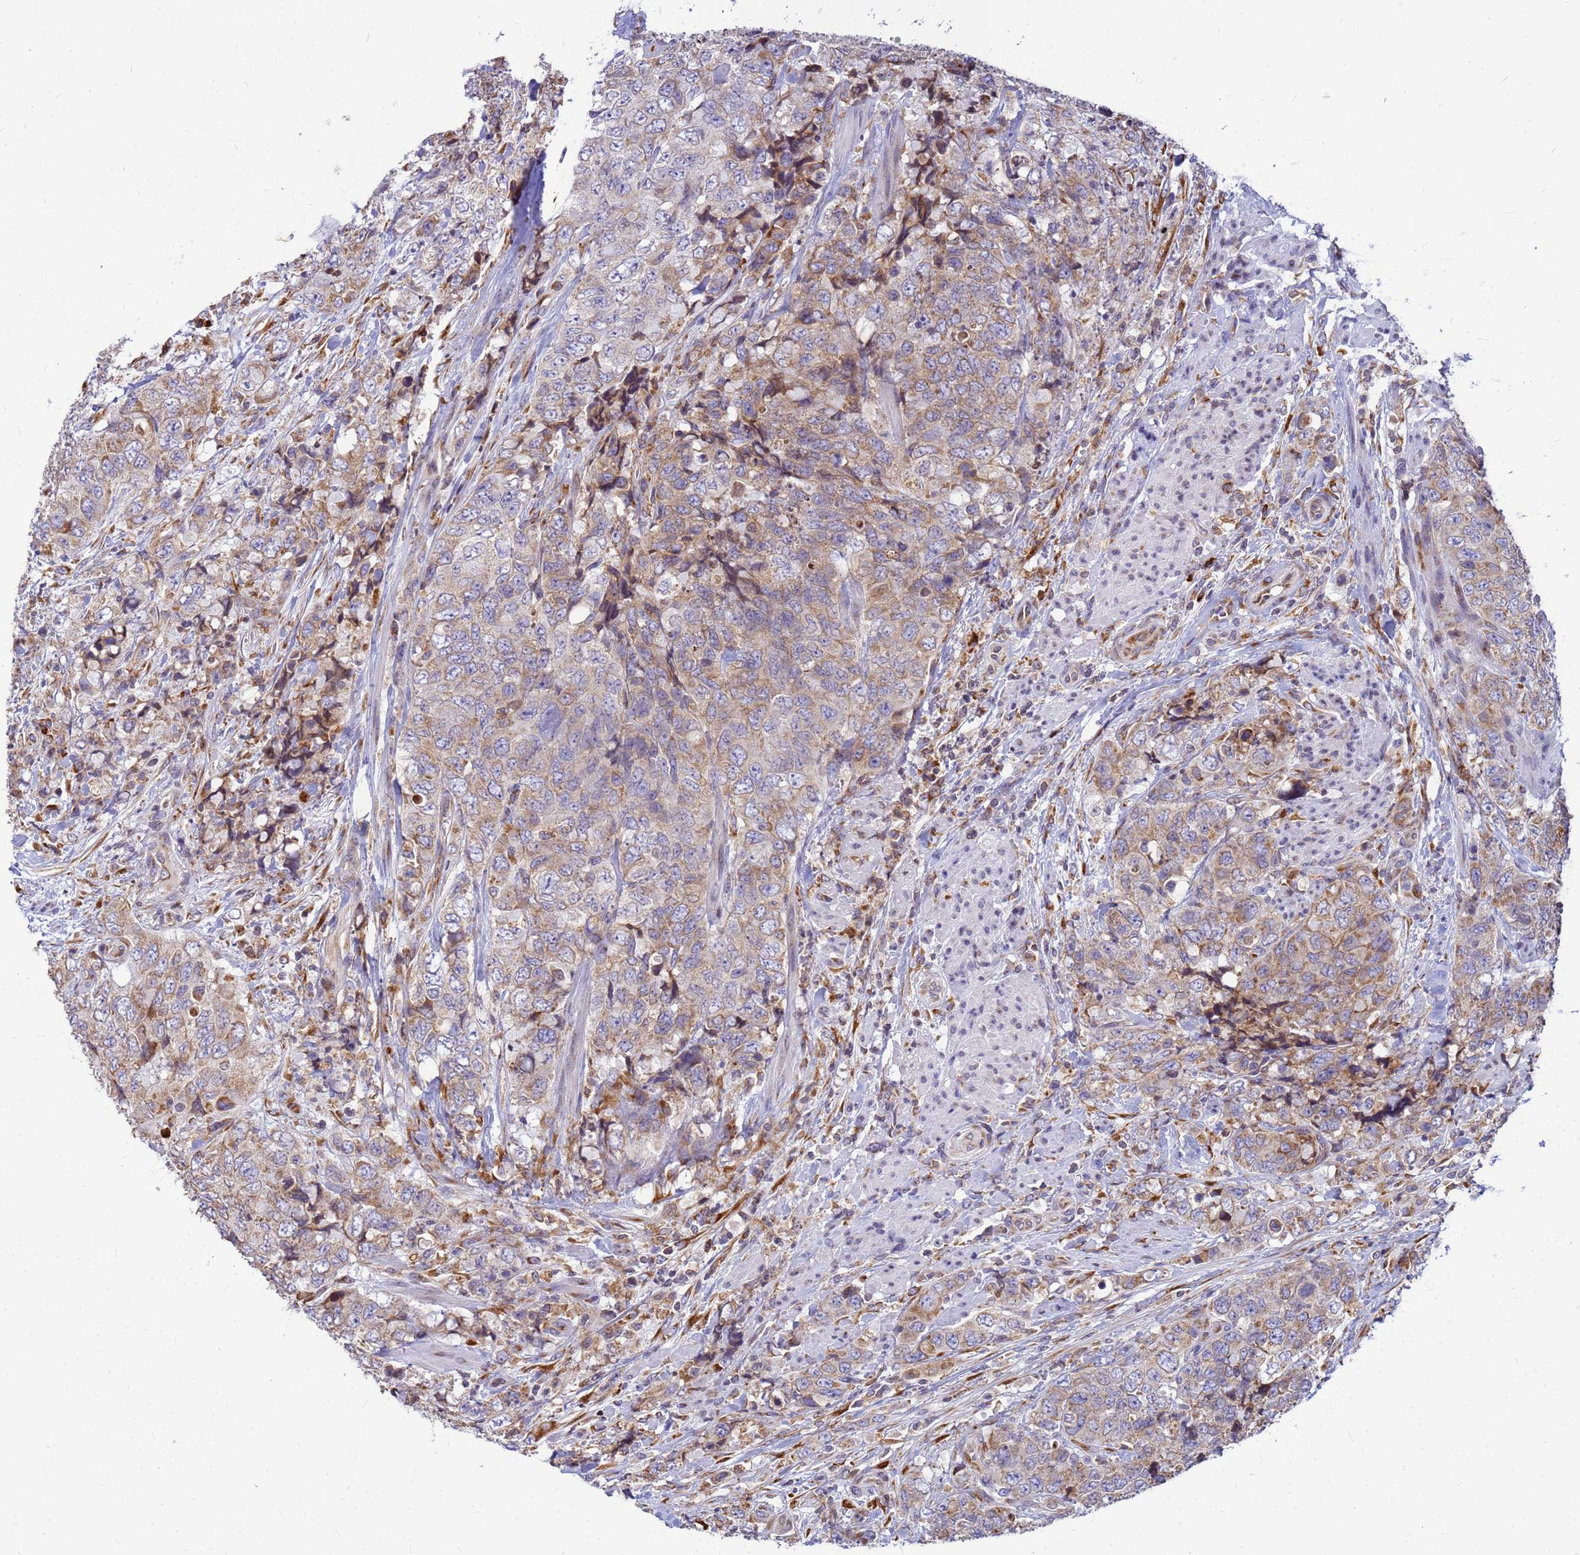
{"staining": {"intensity": "weak", "quantity": ">75%", "location": "cytoplasmic/membranous"}, "tissue": "urothelial cancer", "cell_type": "Tumor cells", "image_type": "cancer", "snomed": [{"axis": "morphology", "description": "Urothelial carcinoma, High grade"}, {"axis": "topography", "description": "Urinary bladder"}], "caption": "This histopathology image shows immunohistochemistry (IHC) staining of human urothelial carcinoma (high-grade), with low weak cytoplasmic/membranous positivity in approximately >75% of tumor cells.", "gene": "SSR4", "patient": {"sex": "female", "age": 78}}